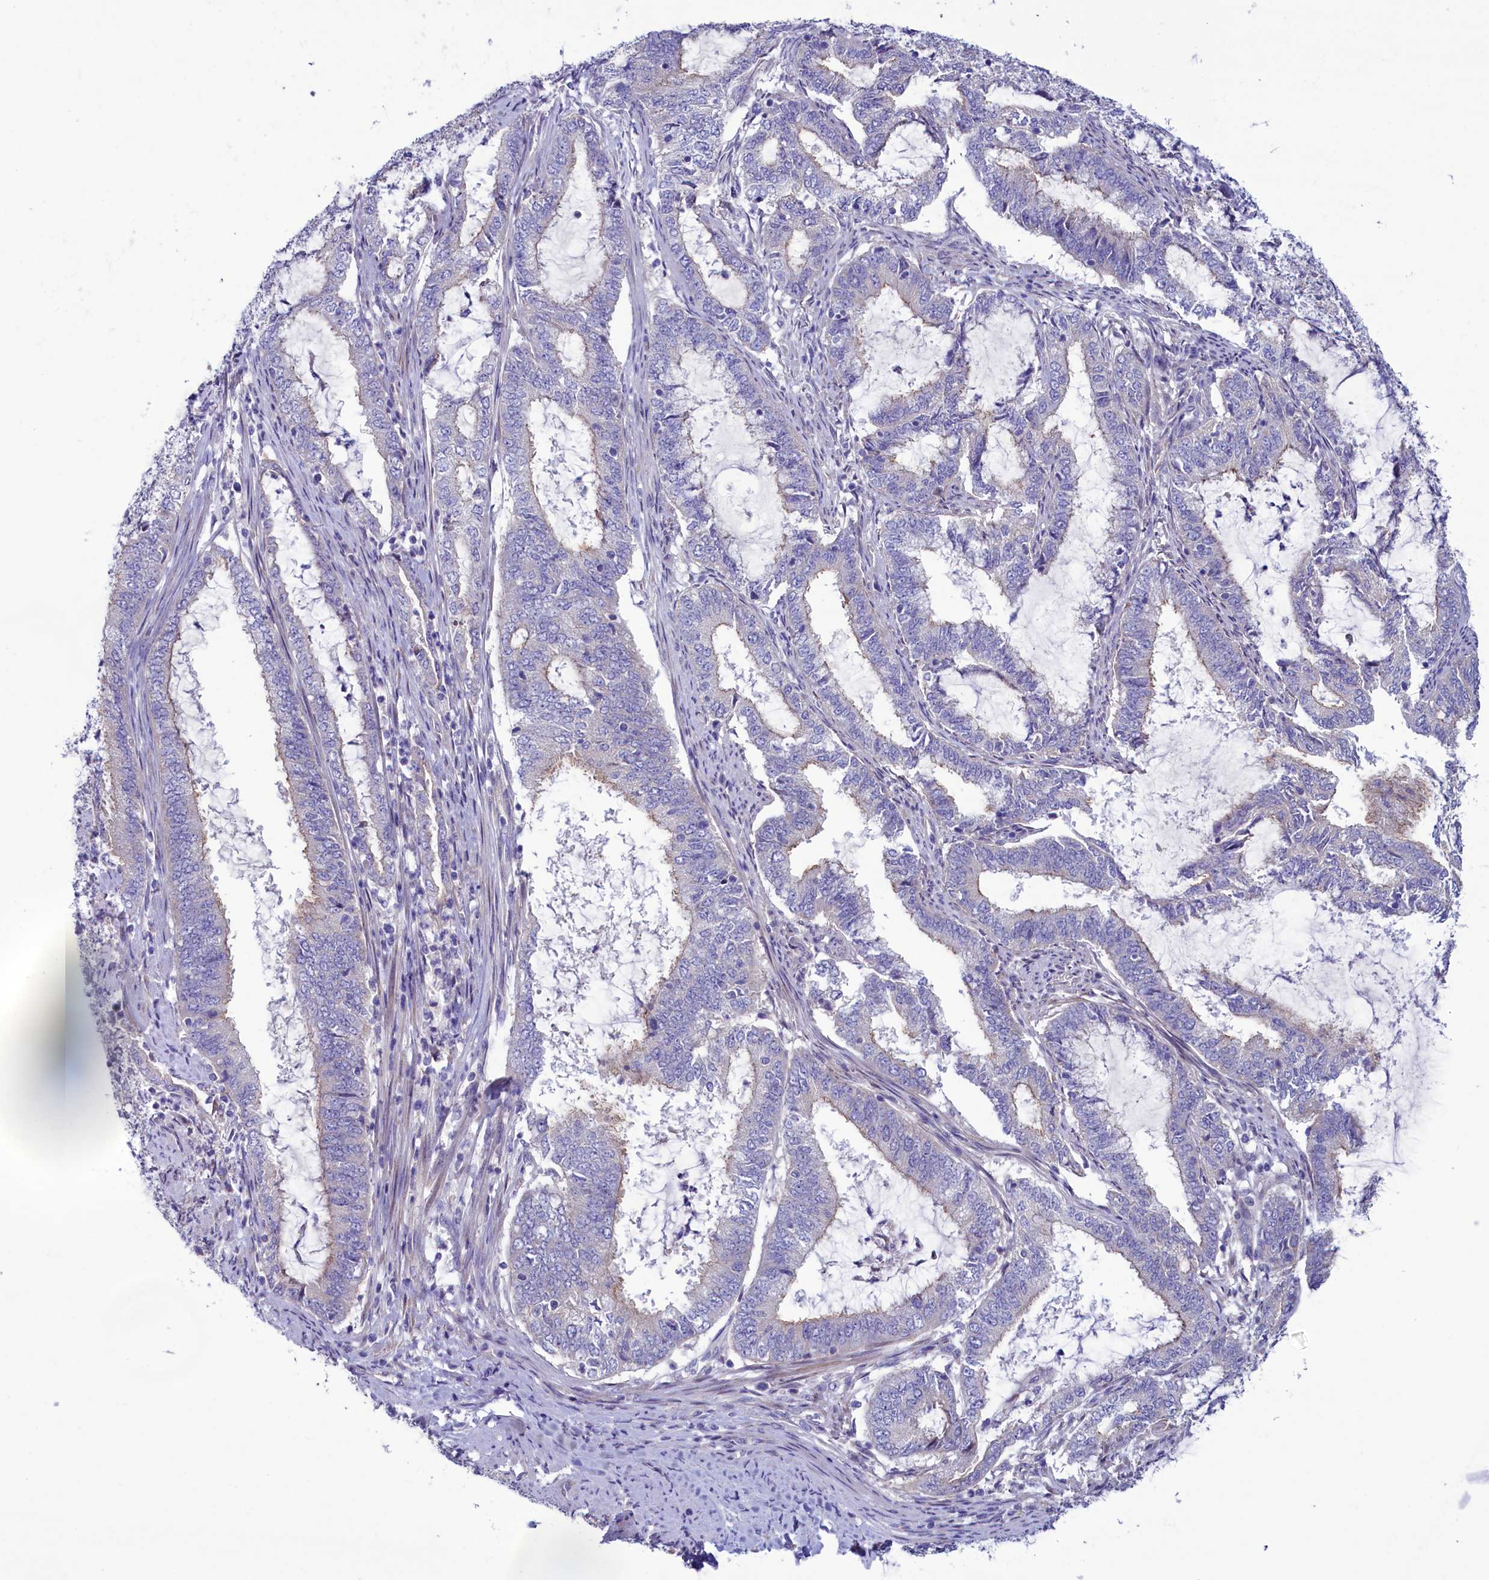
{"staining": {"intensity": "negative", "quantity": "none", "location": "none"}, "tissue": "endometrial cancer", "cell_type": "Tumor cells", "image_type": "cancer", "snomed": [{"axis": "morphology", "description": "Adenocarcinoma, NOS"}, {"axis": "topography", "description": "Endometrium"}], "caption": "Tumor cells are negative for protein expression in human endometrial cancer.", "gene": "KRBOX5", "patient": {"sex": "female", "age": 51}}